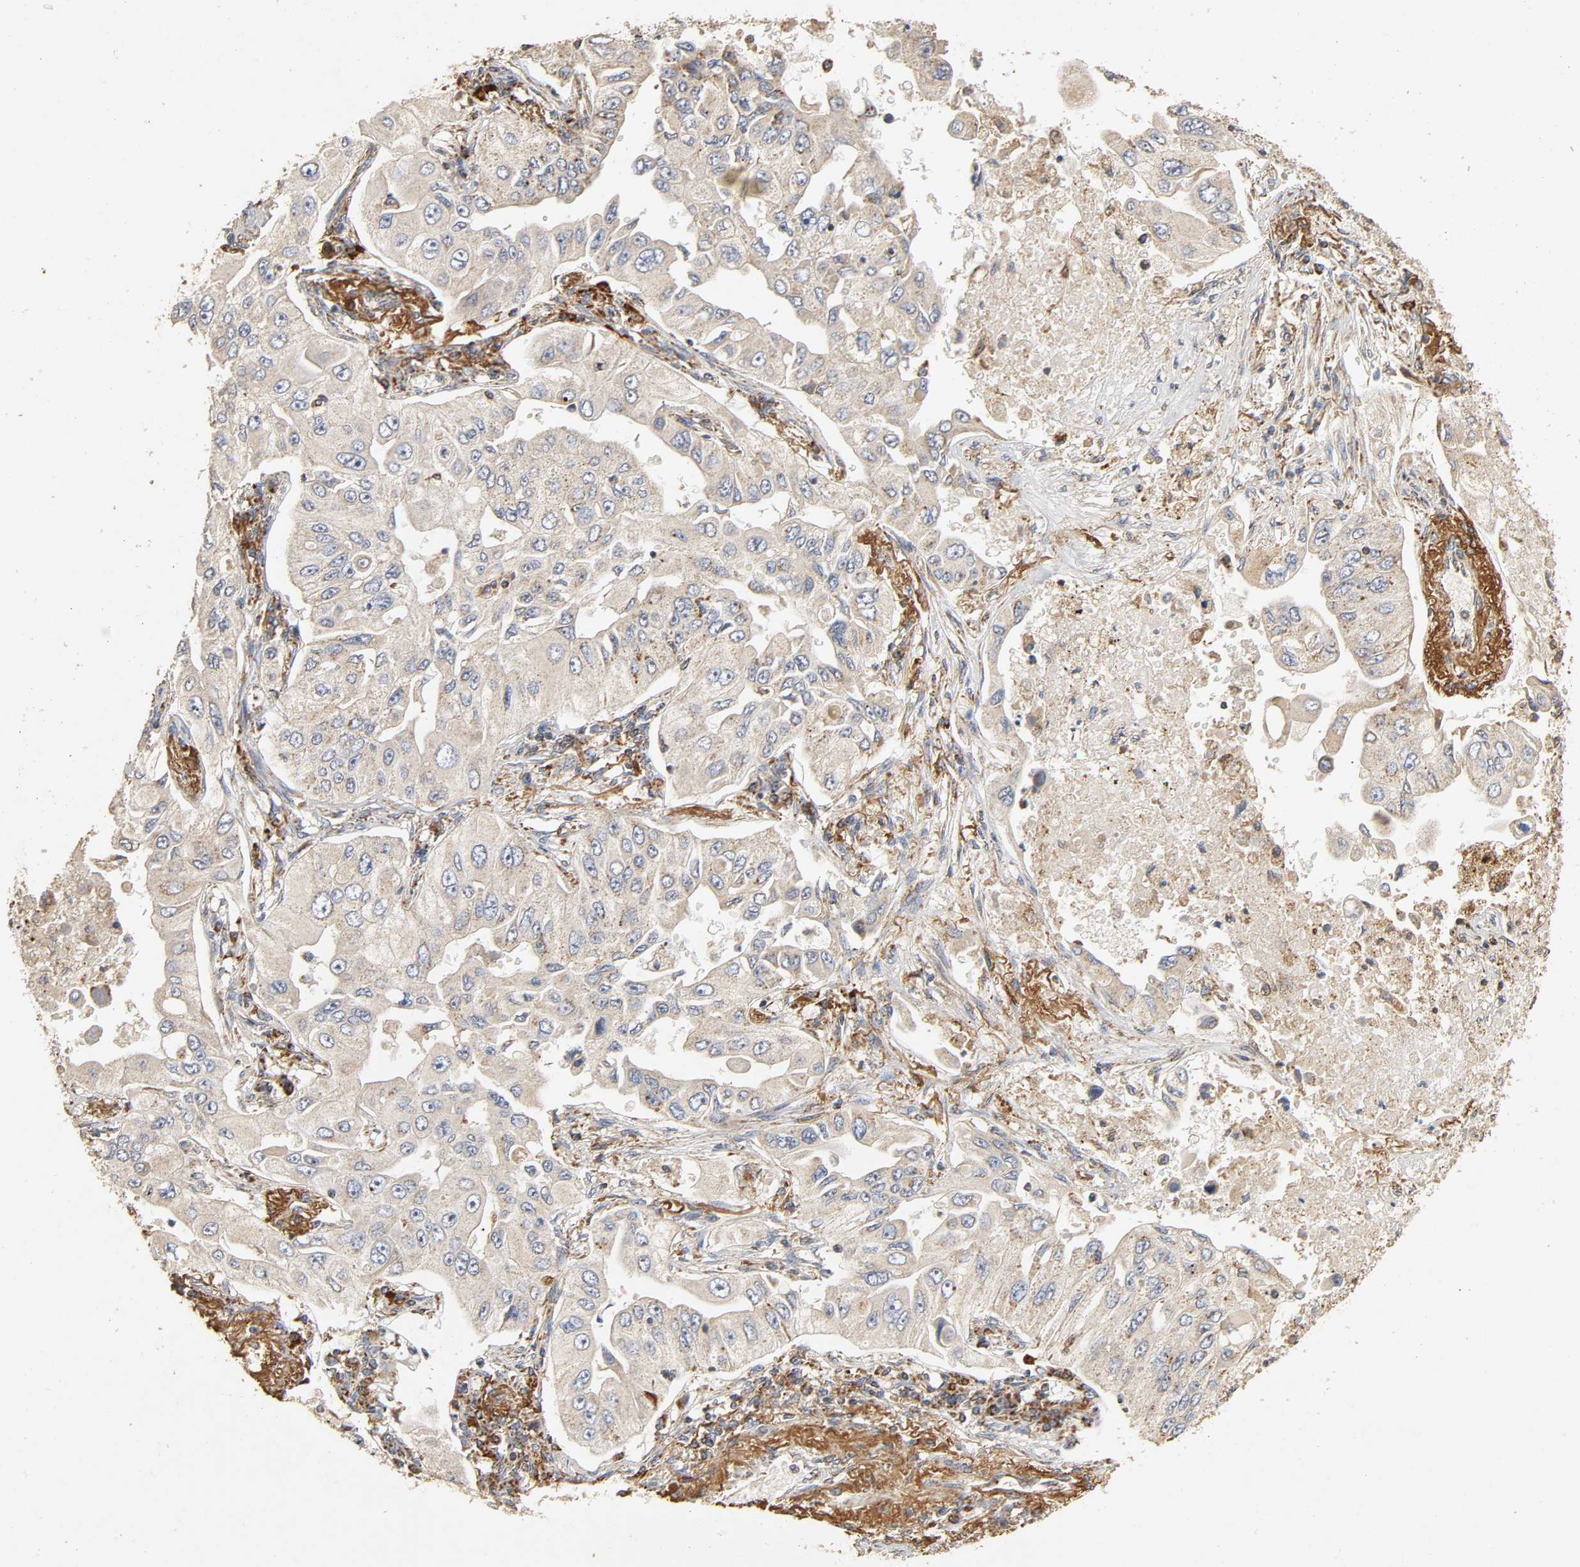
{"staining": {"intensity": "negative", "quantity": "none", "location": "none"}, "tissue": "lung cancer", "cell_type": "Tumor cells", "image_type": "cancer", "snomed": [{"axis": "morphology", "description": "Adenocarcinoma, NOS"}, {"axis": "topography", "description": "Lung"}], "caption": "Immunohistochemical staining of human lung cancer shows no significant staining in tumor cells. Nuclei are stained in blue.", "gene": "NDUFS3", "patient": {"sex": "male", "age": 84}}